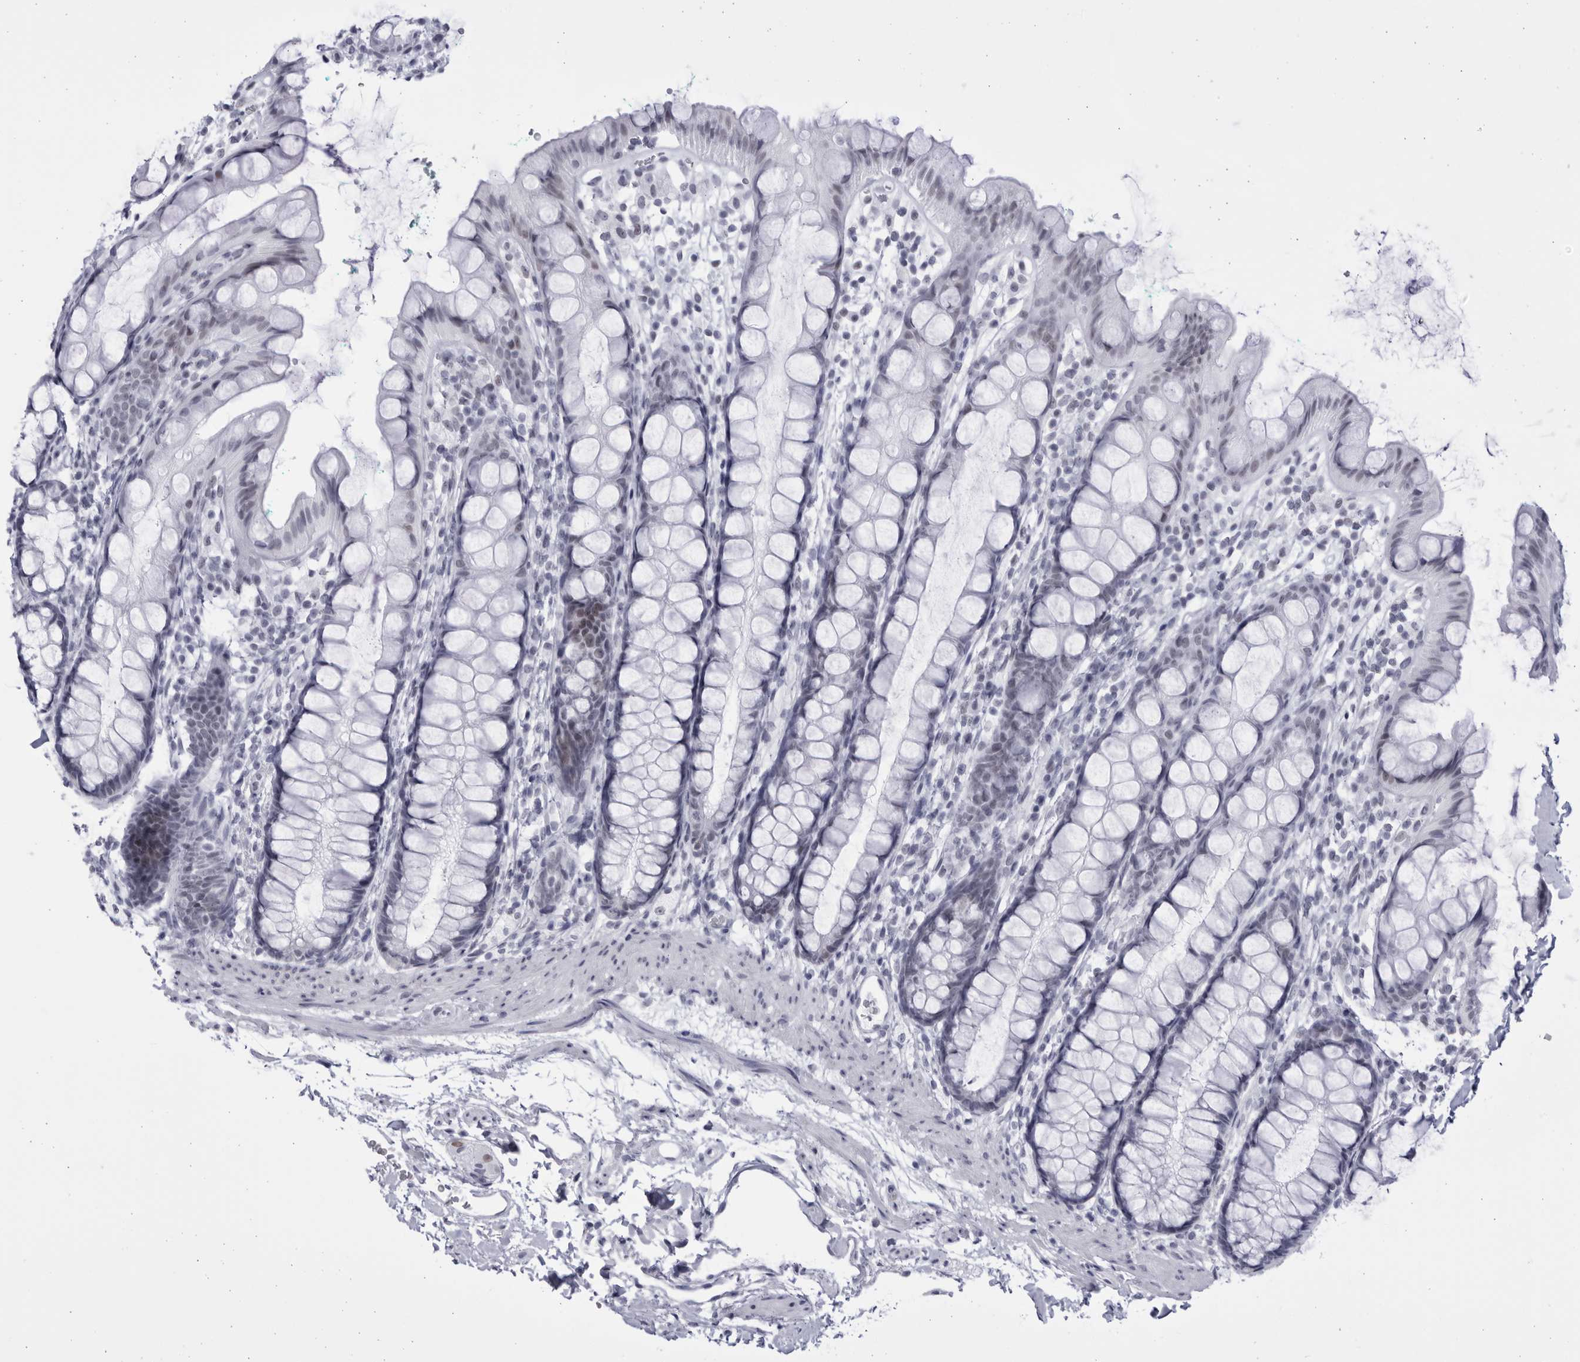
{"staining": {"intensity": "weak", "quantity": "<25%", "location": "nuclear"}, "tissue": "rectum", "cell_type": "Glandular cells", "image_type": "normal", "snomed": [{"axis": "morphology", "description": "Normal tissue, NOS"}, {"axis": "topography", "description": "Rectum"}], "caption": "Immunohistochemistry (IHC) micrograph of benign rectum: rectum stained with DAB exhibits no significant protein expression in glandular cells. Nuclei are stained in blue.", "gene": "CCDC181", "patient": {"sex": "female", "age": 65}}